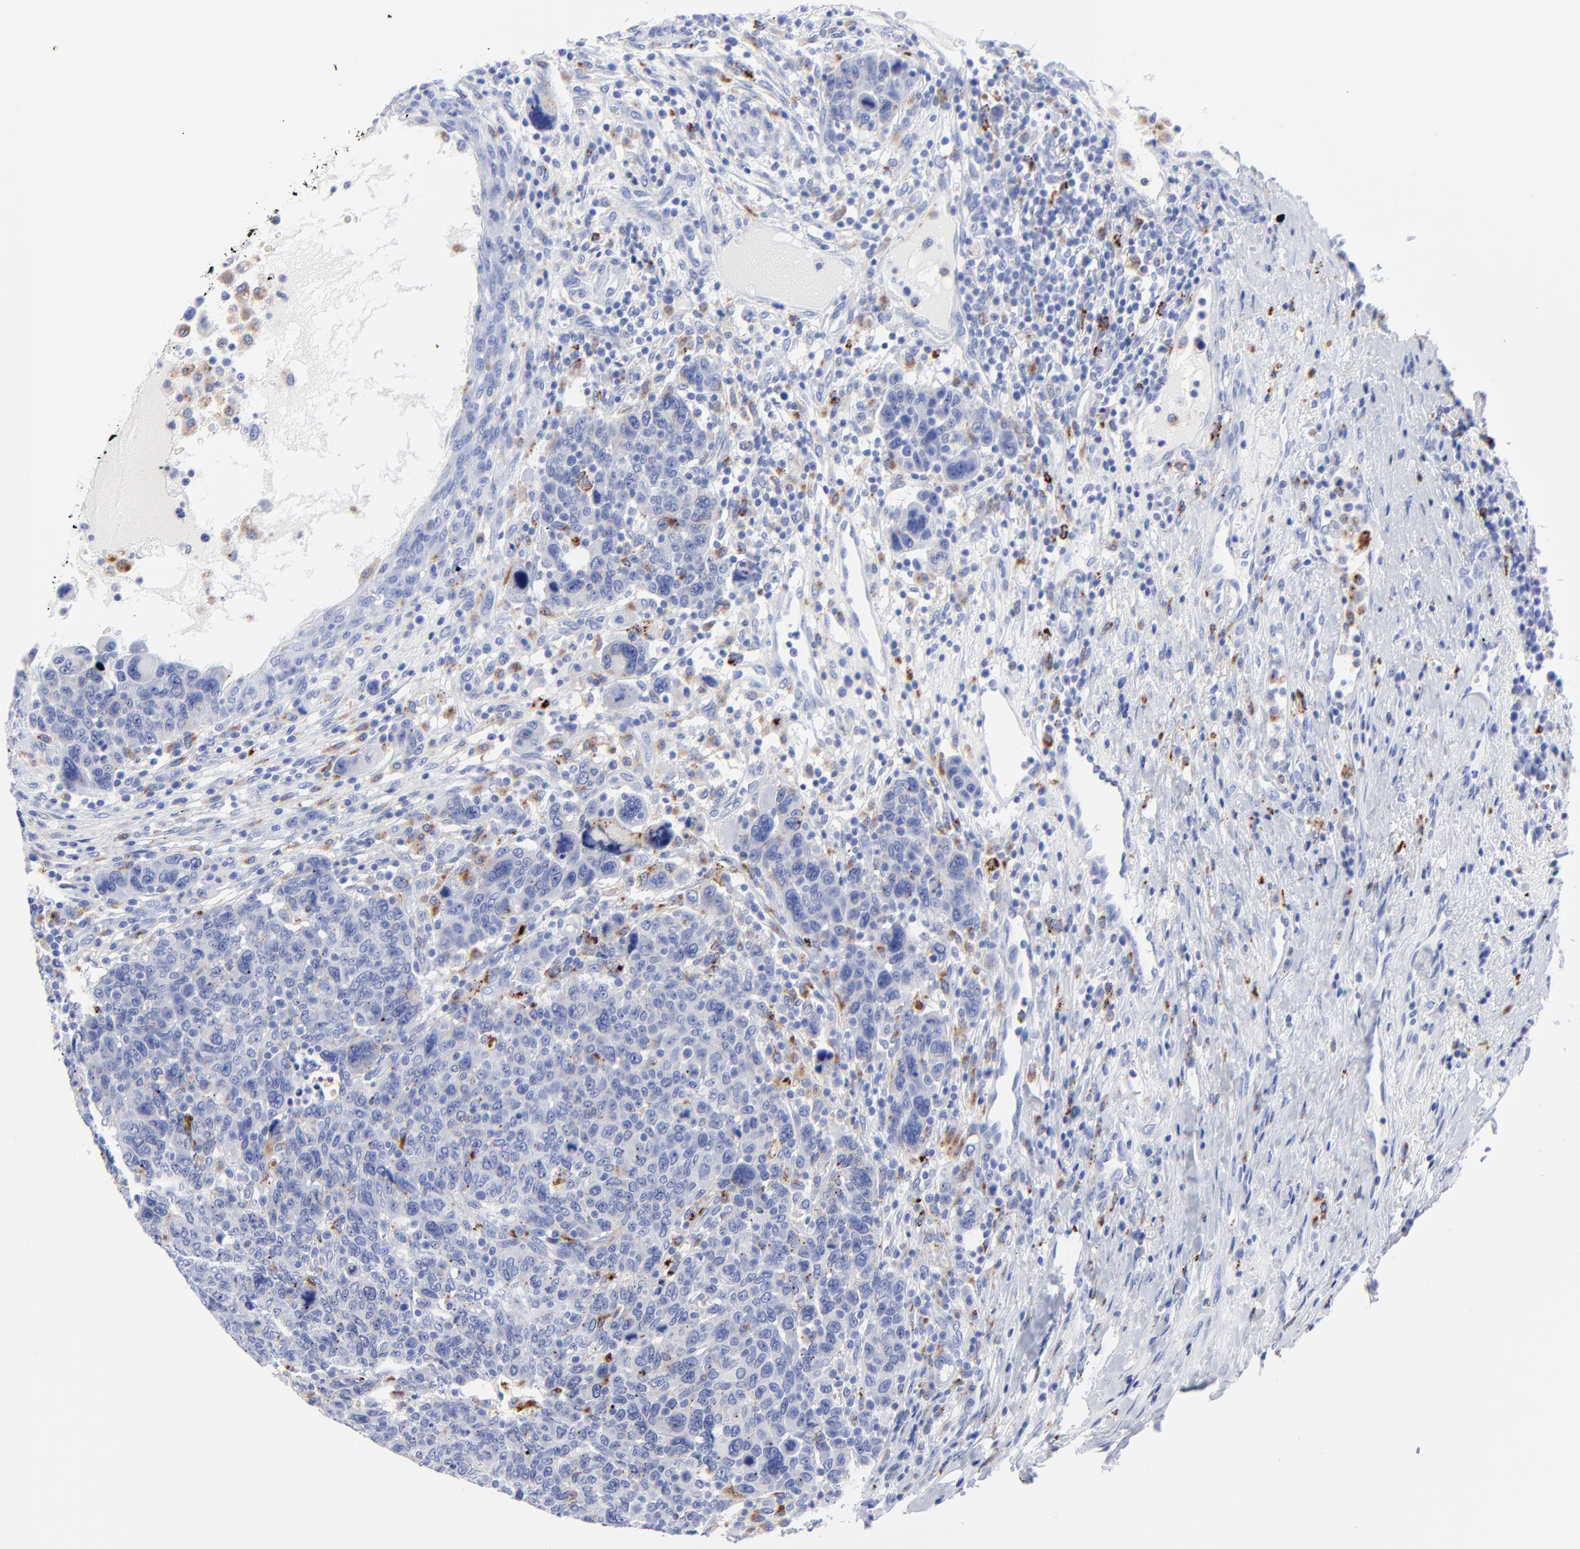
{"staining": {"intensity": "moderate", "quantity": "<25%", "location": "cytoplasmic/membranous"}, "tissue": "breast cancer", "cell_type": "Tumor cells", "image_type": "cancer", "snomed": [{"axis": "morphology", "description": "Duct carcinoma"}, {"axis": "topography", "description": "Breast"}], "caption": "Moderate cytoplasmic/membranous protein staining is appreciated in about <25% of tumor cells in breast cancer (infiltrating ductal carcinoma). (IHC, brightfield microscopy, high magnification).", "gene": "CPVL", "patient": {"sex": "female", "age": 37}}